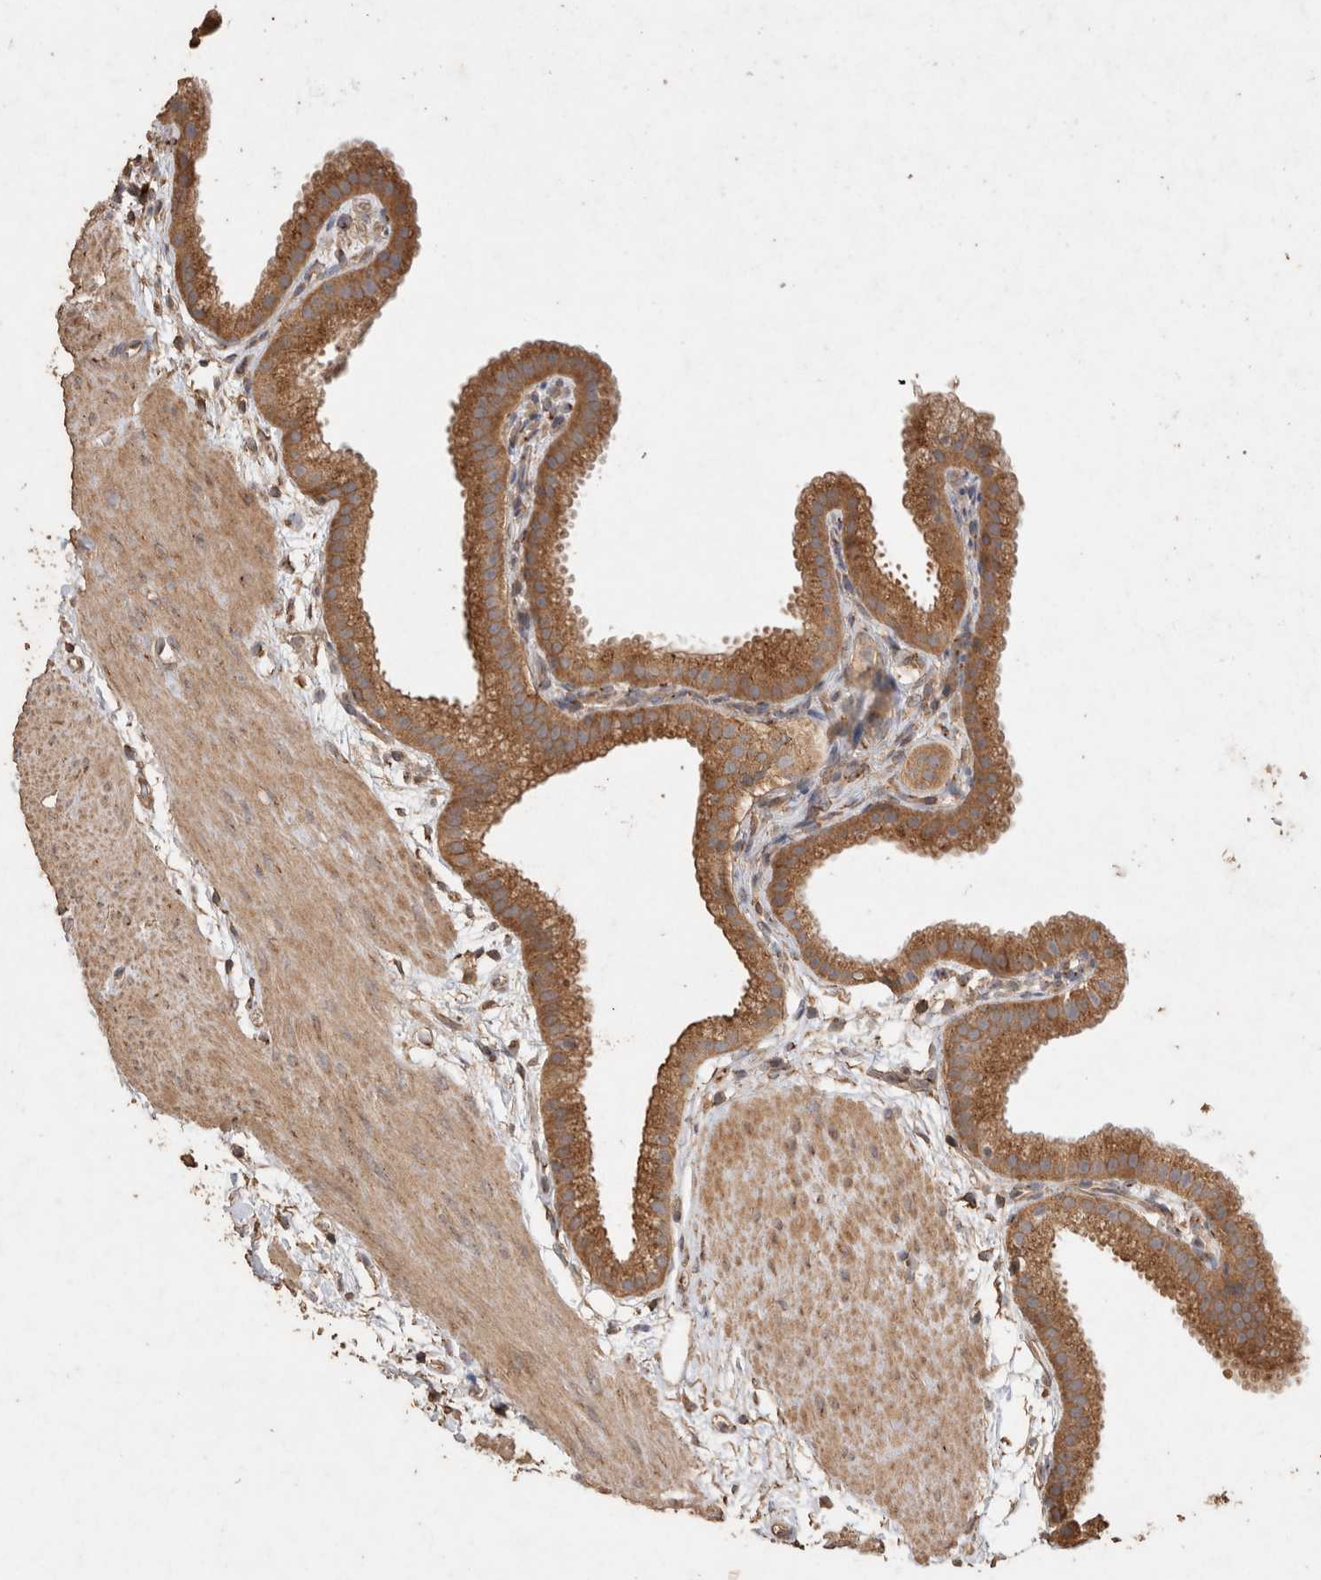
{"staining": {"intensity": "strong", "quantity": ">75%", "location": "cytoplasmic/membranous"}, "tissue": "gallbladder", "cell_type": "Glandular cells", "image_type": "normal", "snomed": [{"axis": "morphology", "description": "Normal tissue, NOS"}, {"axis": "topography", "description": "Gallbladder"}], "caption": "Human gallbladder stained with a brown dye demonstrates strong cytoplasmic/membranous positive expression in approximately >75% of glandular cells.", "gene": "SNX31", "patient": {"sex": "female", "age": 64}}